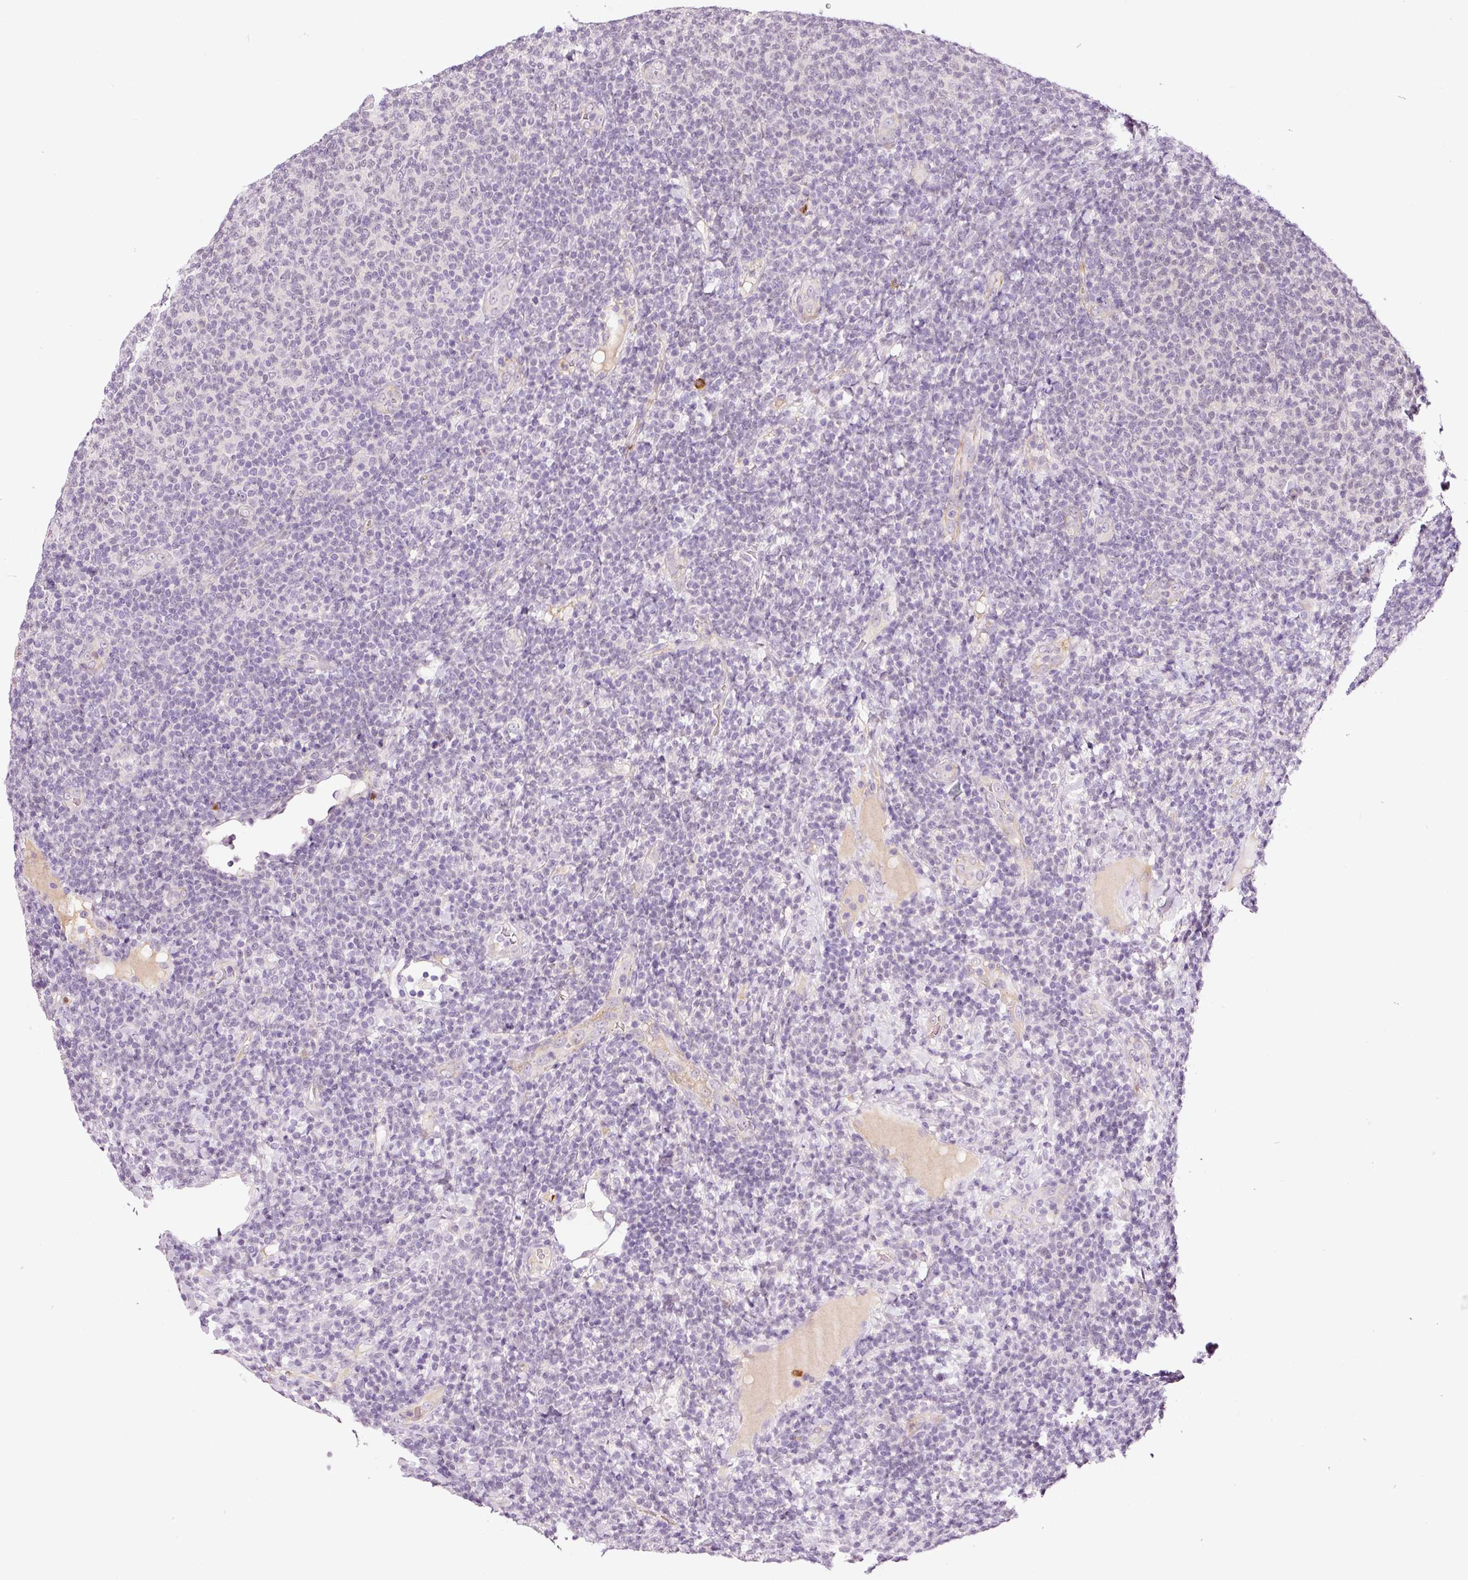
{"staining": {"intensity": "negative", "quantity": "none", "location": "none"}, "tissue": "lymphoma", "cell_type": "Tumor cells", "image_type": "cancer", "snomed": [{"axis": "morphology", "description": "Malignant lymphoma, non-Hodgkin's type, Low grade"}, {"axis": "topography", "description": "Lymph node"}], "caption": "Lymphoma stained for a protein using immunohistochemistry (IHC) exhibits no positivity tumor cells.", "gene": "ABCB4", "patient": {"sex": "male", "age": 66}}